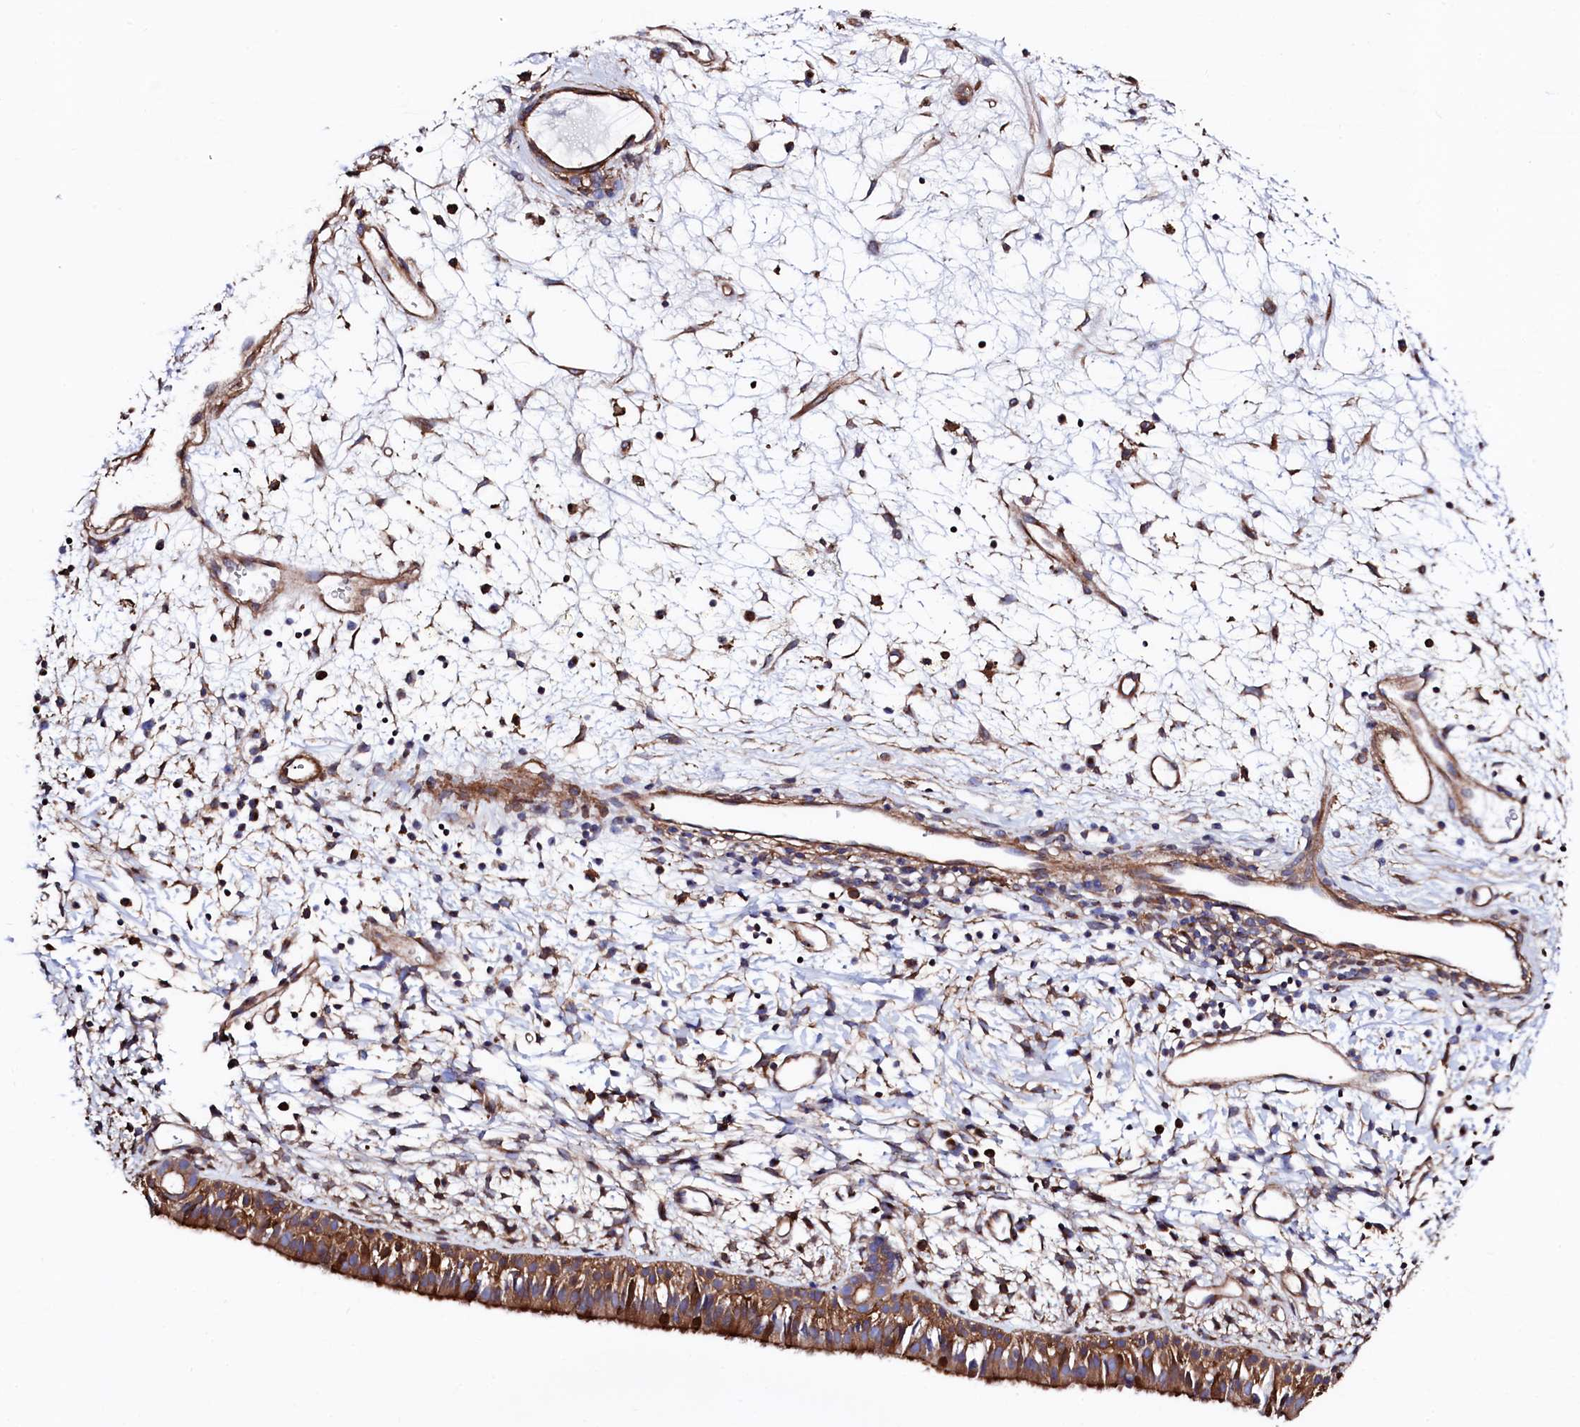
{"staining": {"intensity": "moderate", "quantity": ">75%", "location": "cytoplasmic/membranous"}, "tissue": "nasopharynx", "cell_type": "Respiratory epithelial cells", "image_type": "normal", "snomed": [{"axis": "morphology", "description": "Normal tissue, NOS"}, {"axis": "topography", "description": "Nasopharynx"}], "caption": "Benign nasopharynx shows moderate cytoplasmic/membranous staining in approximately >75% of respiratory epithelial cells, visualized by immunohistochemistry. The staining is performed using DAB (3,3'-diaminobenzidine) brown chromogen to label protein expression. The nuclei are counter-stained blue using hematoxylin.", "gene": "STAMBPL1", "patient": {"sex": "male", "age": 22}}